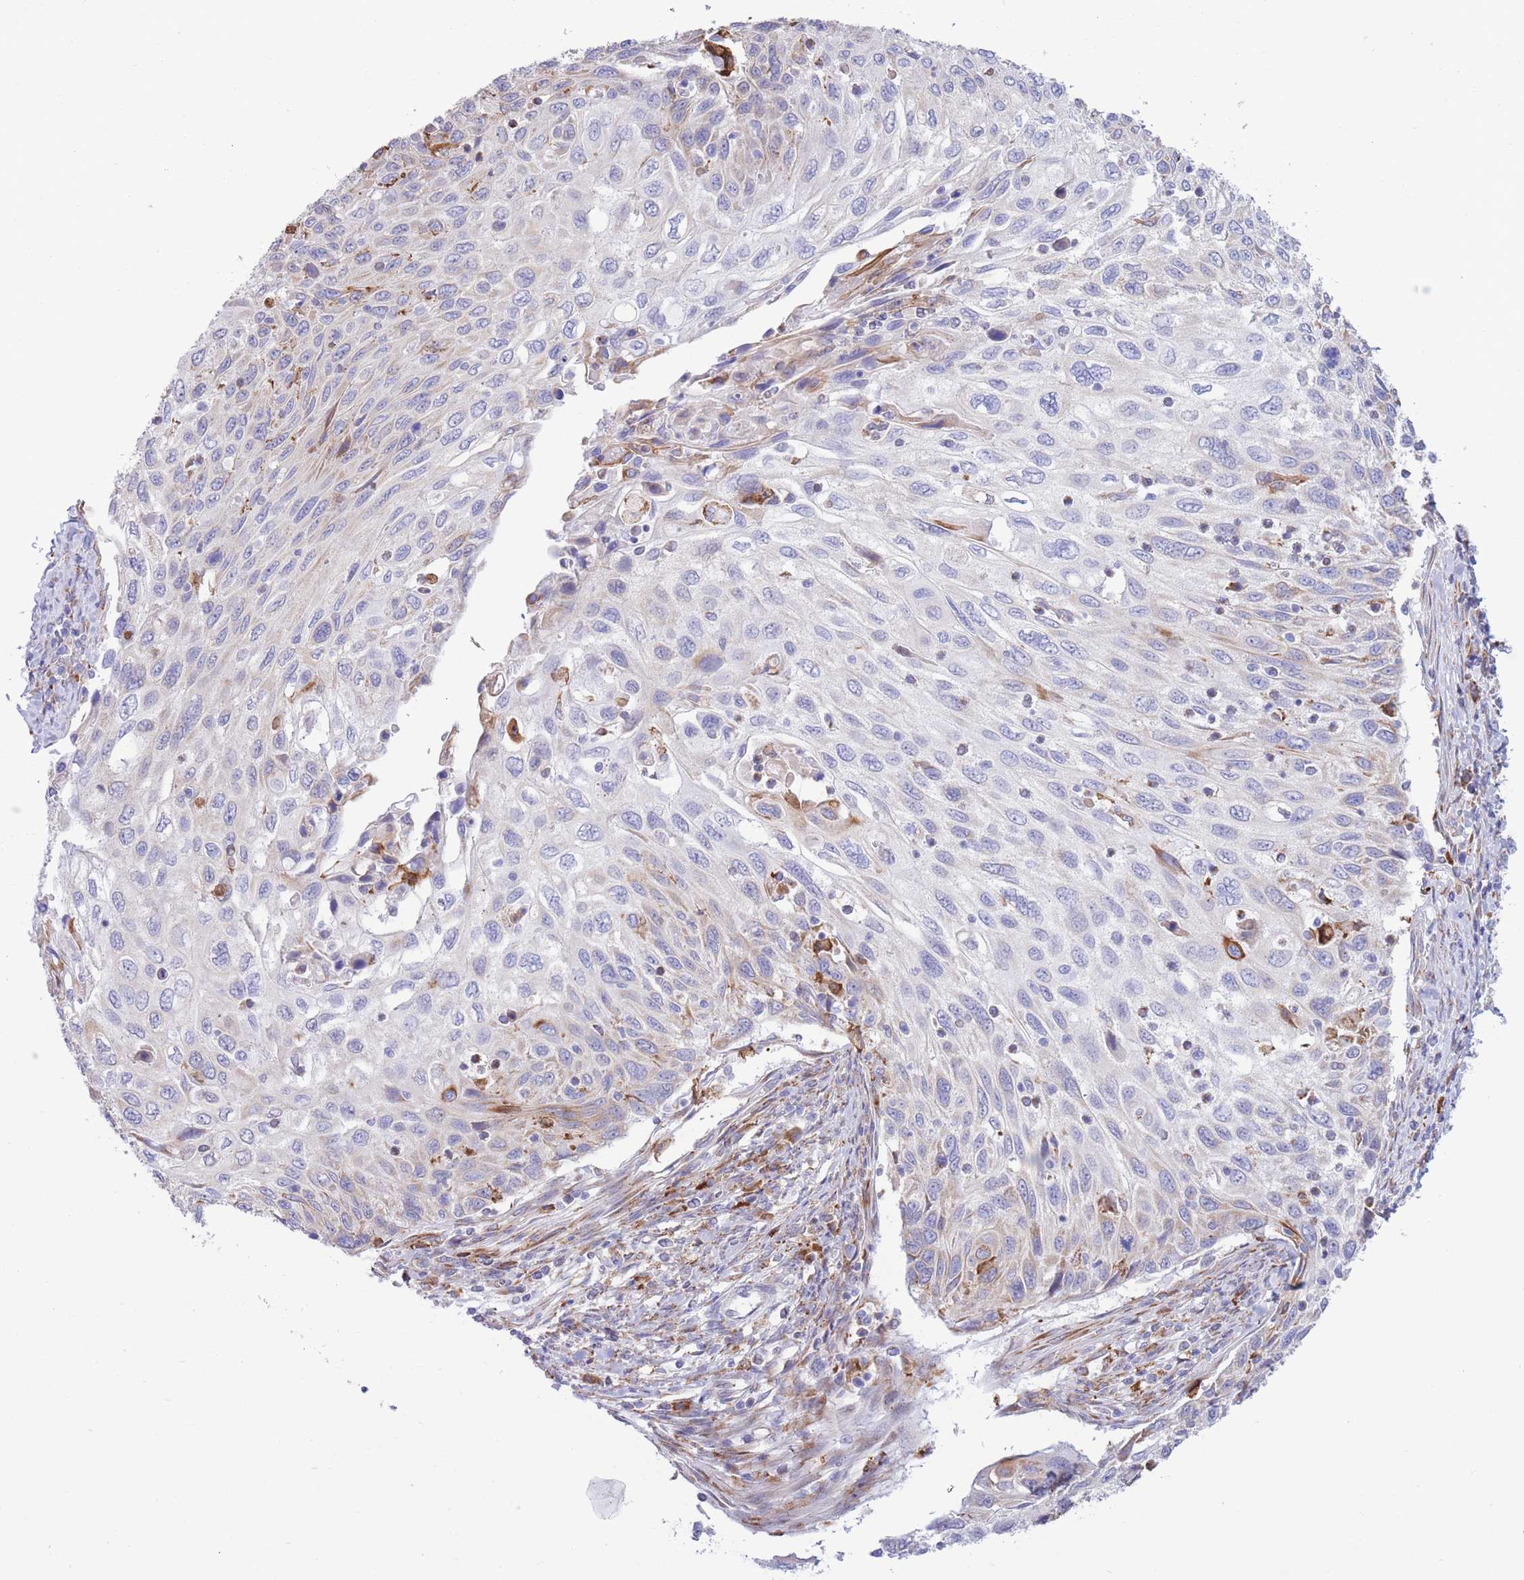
{"staining": {"intensity": "negative", "quantity": "none", "location": "none"}, "tissue": "cervical cancer", "cell_type": "Tumor cells", "image_type": "cancer", "snomed": [{"axis": "morphology", "description": "Squamous cell carcinoma, NOS"}, {"axis": "topography", "description": "Cervix"}], "caption": "Immunohistochemistry histopathology image of squamous cell carcinoma (cervical) stained for a protein (brown), which reveals no staining in tumor cells.", "gene": "MYDGF", "patient": {"sex": "female", "age": 70}}